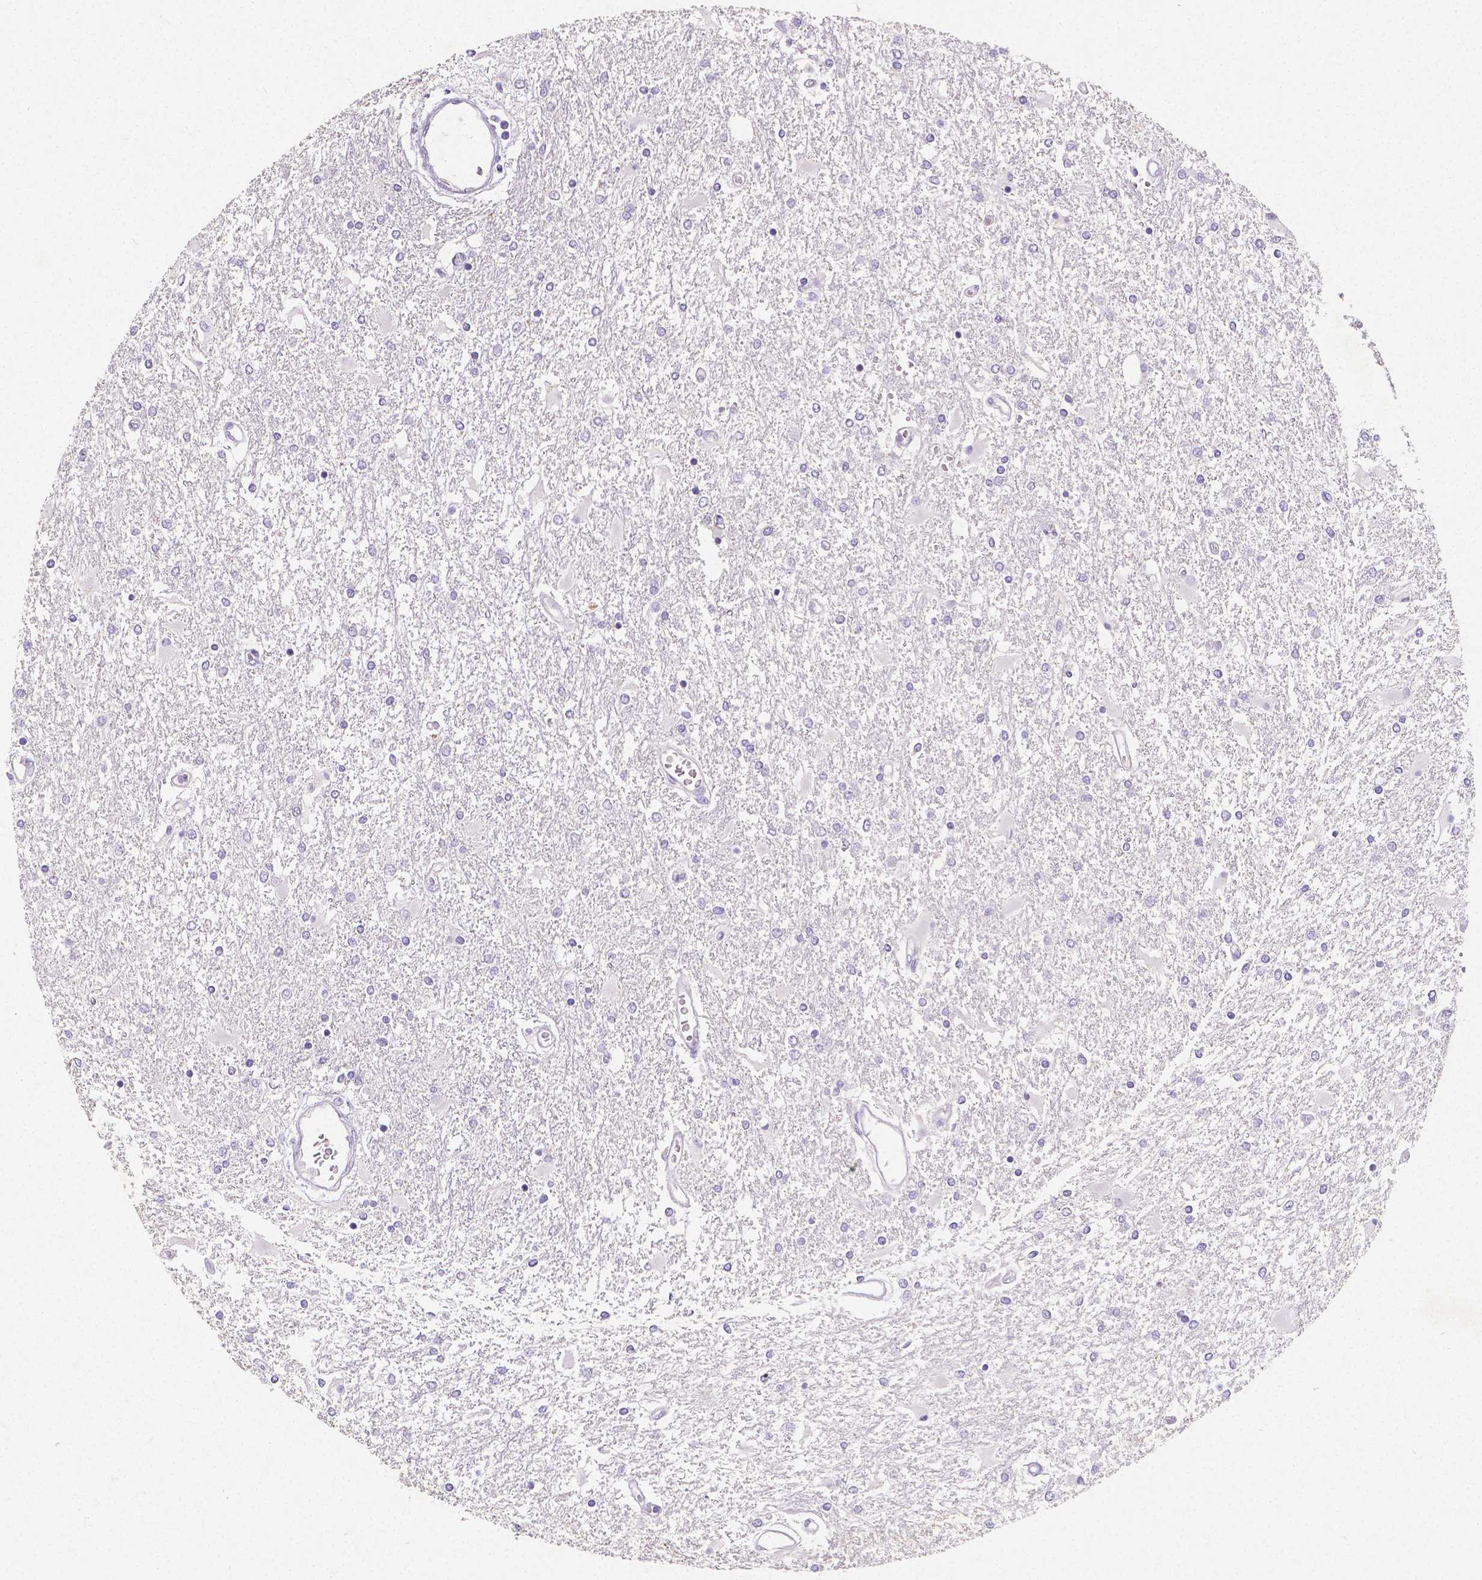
{"staining": {"intensity": "negative", "quantity": "none", "location": "none"}, "tissue": "glioma", "cell_type": "Tumor cells", "image_type": "cancer", "snomed": [{"axis": "morphology", "description": "Glioma, malignant, High grade"}, {"axis": "topography", "description": "Cerebral cortex"}], "caption": "Human glioma stained for a protein using immunohistochemistry (IHC) reveals no positivity in tumor cells.", "gene": "SATB2", "patient": {"sex": "male", "age": 79}}